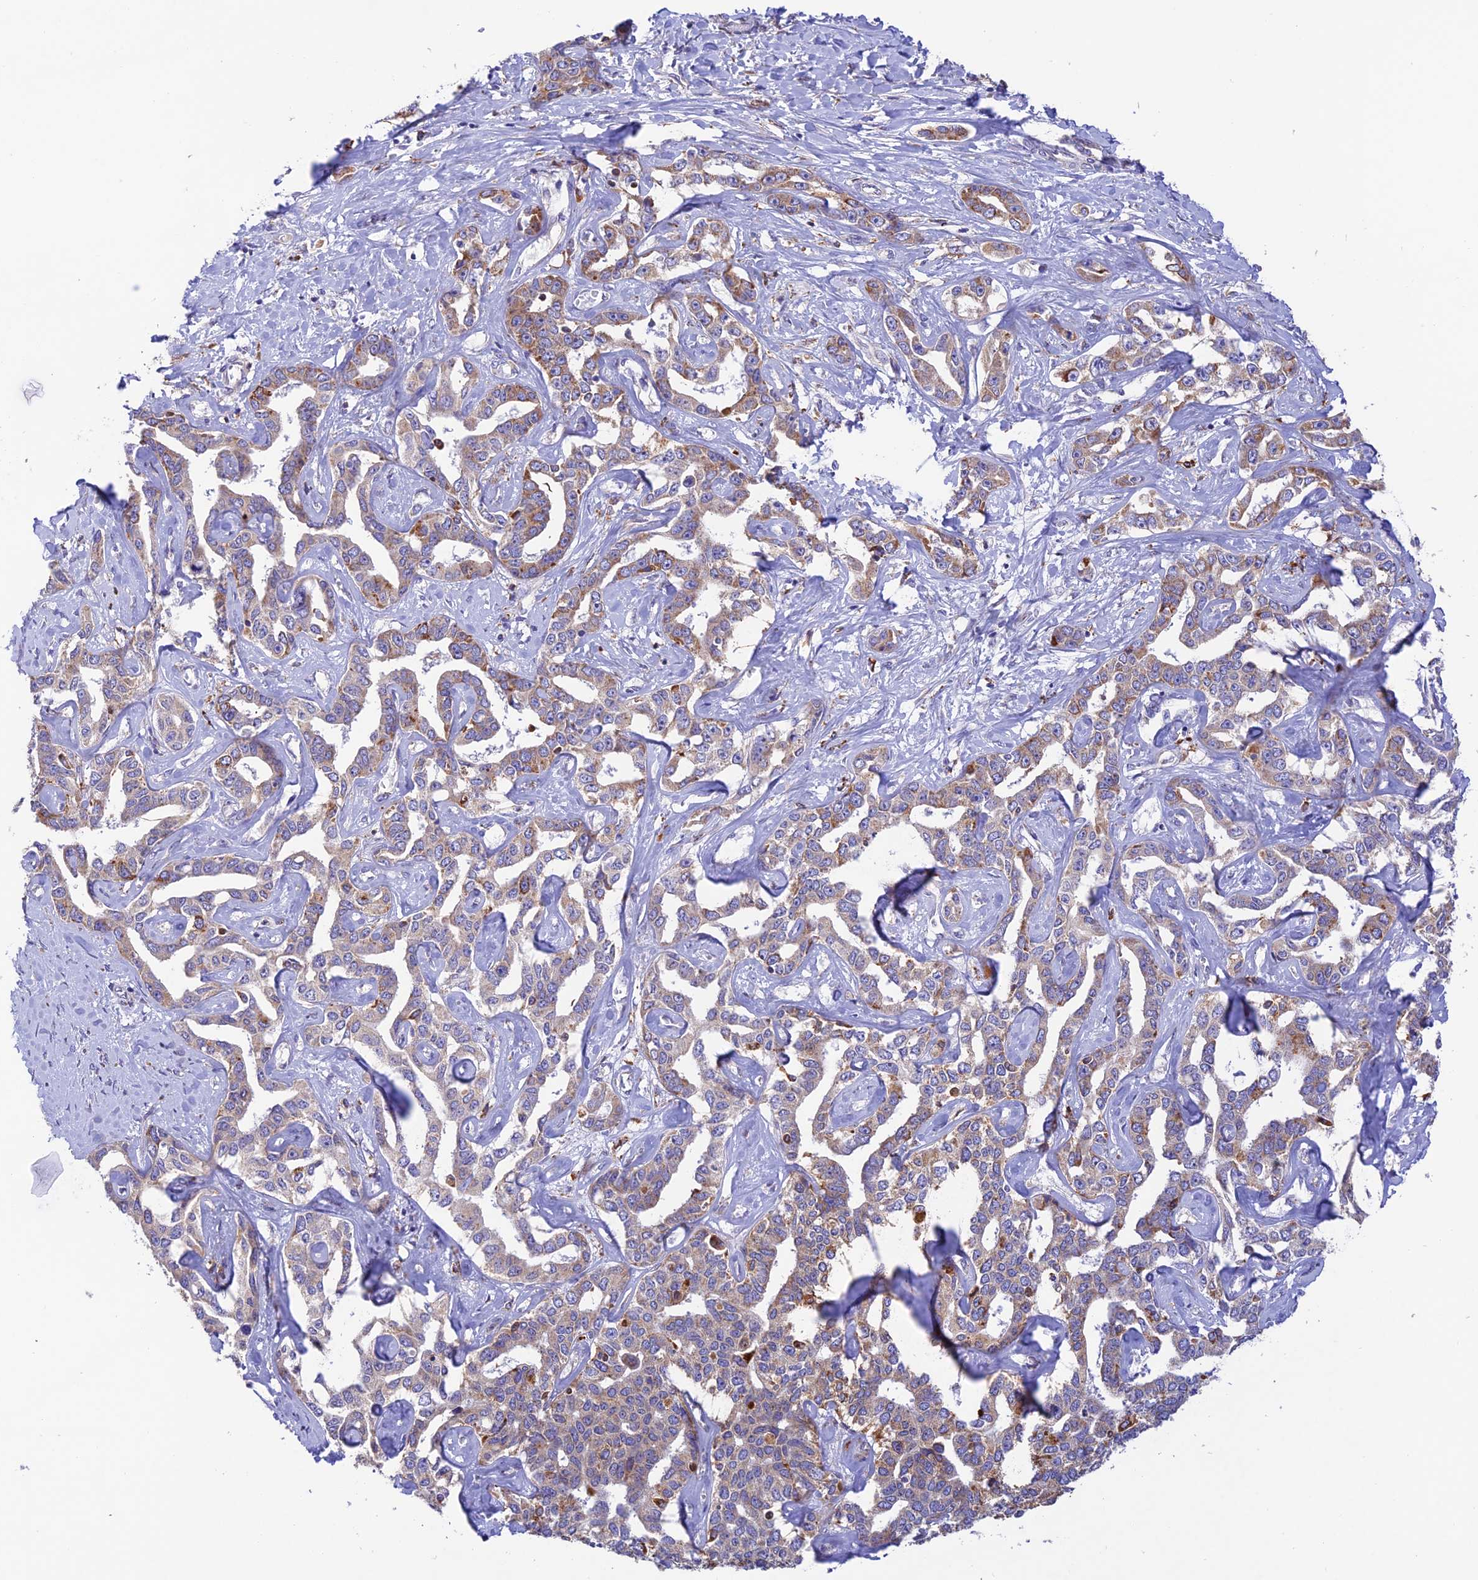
{"staining": {"intensity": "moderate", "quantity": "<25%", "location": "cytoplasmic/membranous"}, "tissue": "liver cancer", "cell_type": "Tumor cells", "image_type": "cancer", "snomed": [{"axis": "morphology", "description": "Cholangiocarcinoma"}, {"axis": "topography", "description": "Liver"}], "caption": "Protein expression analysis of human liver cholangiocarcinoma reveals moderate cytoplasmic/membranous expression in about <25% of tumor cells. (DAB (3,3'-diaminobenzidine) IHC, brown staining for protein, blue staining for nuclei).", "gene": "VKORC1", "patient": {"sex": "male", "age": 59}}